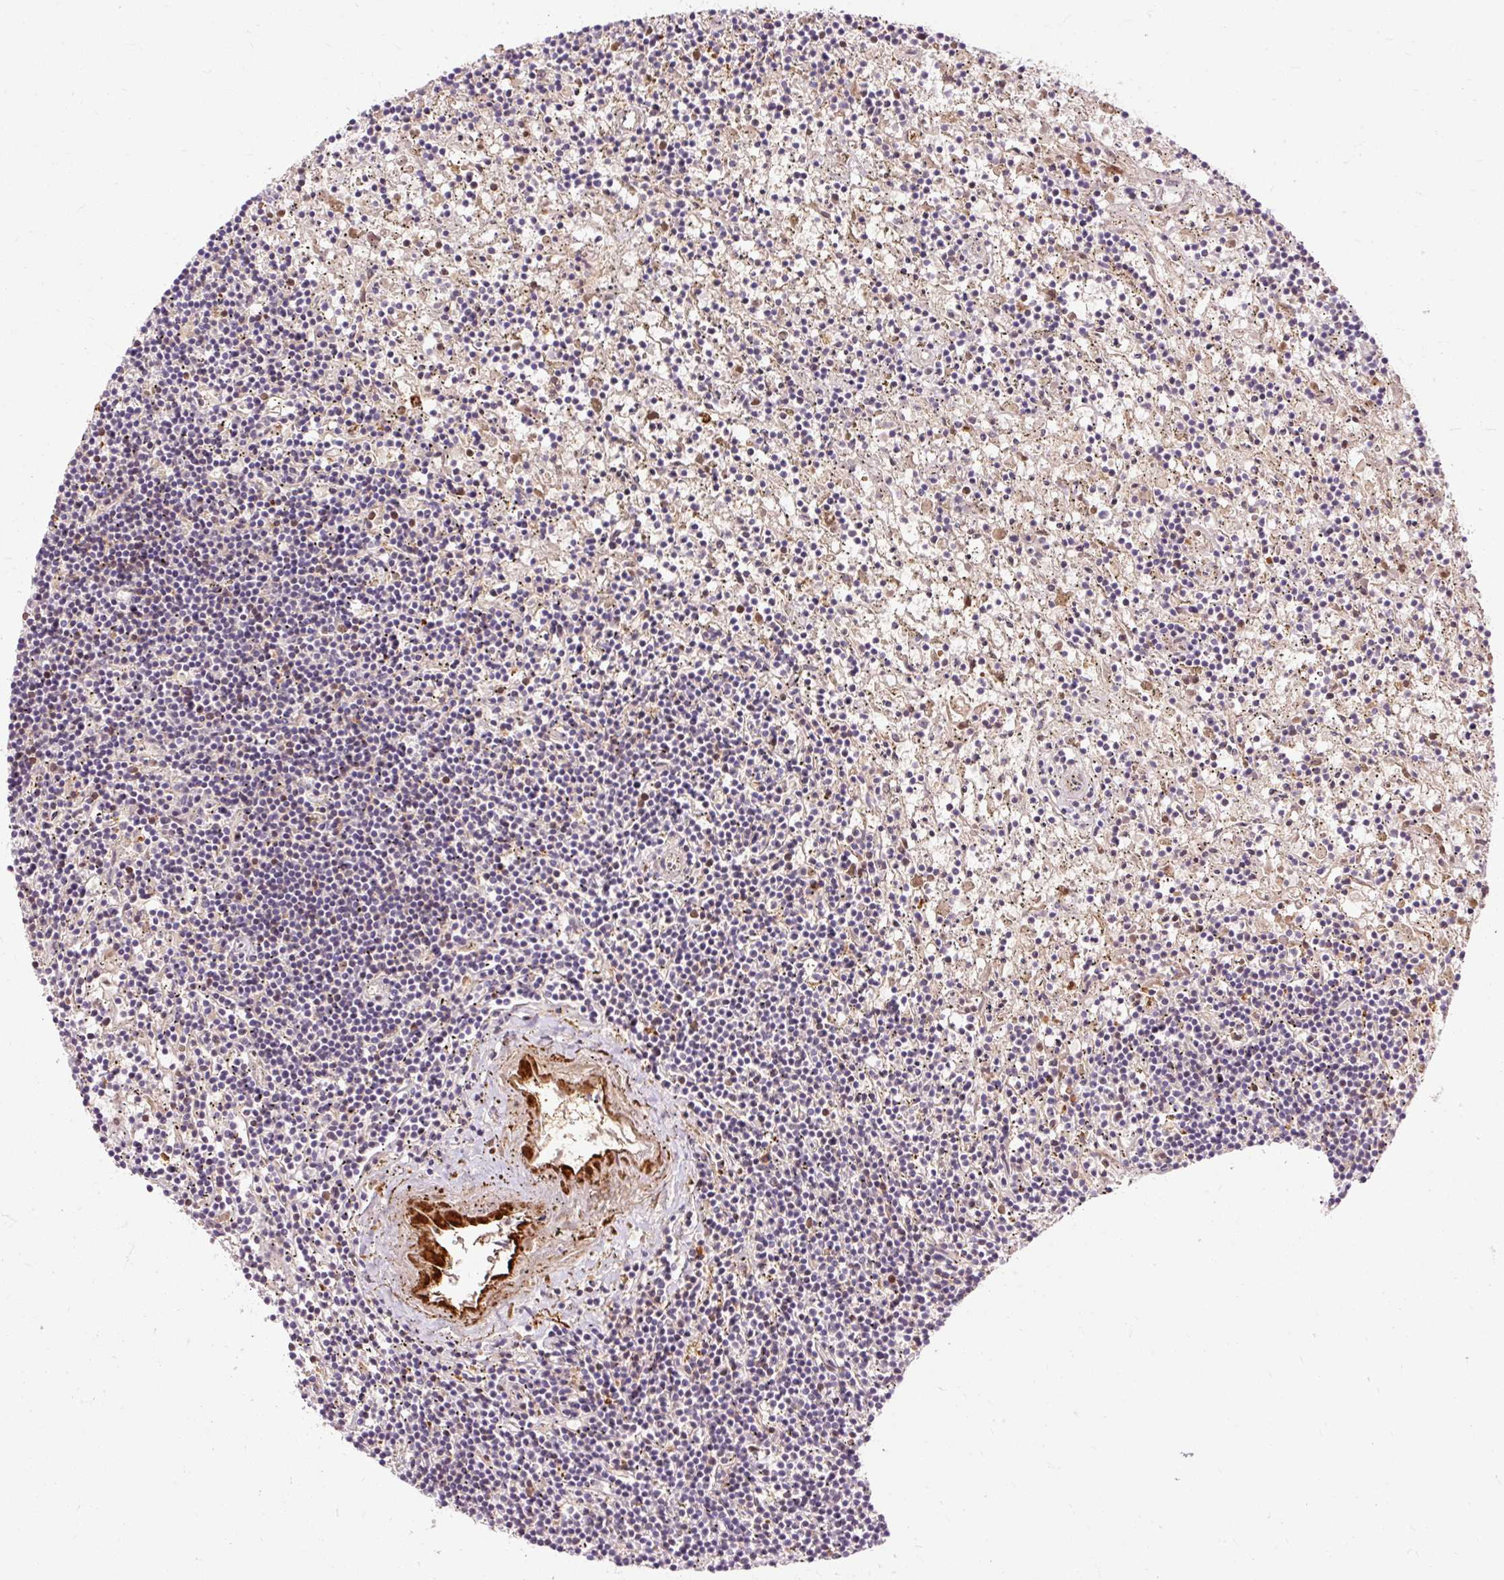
{"staining": {"intensity": "negative", "quantity": "none", "location": "none"}, "tissue": "lymphoma", "cell_type": "Tumor cells", "image_type": "cancer", "snomed": [{"axis": "morphology", "description": "Malignant lymphoma, non-Hodgkin's type, Low grade"}, {"axis": "topography", "description": "Spleen"}], "caption": "This histopathology image is of lymphoma stained with immunohistochemistry (IHC) to label a protein in brown with the nuclei are counter-stained blue. There is no positivity in tumor cells.", "gene": "CEBPZ", "patient": {"sex": "male", "age": 76}}